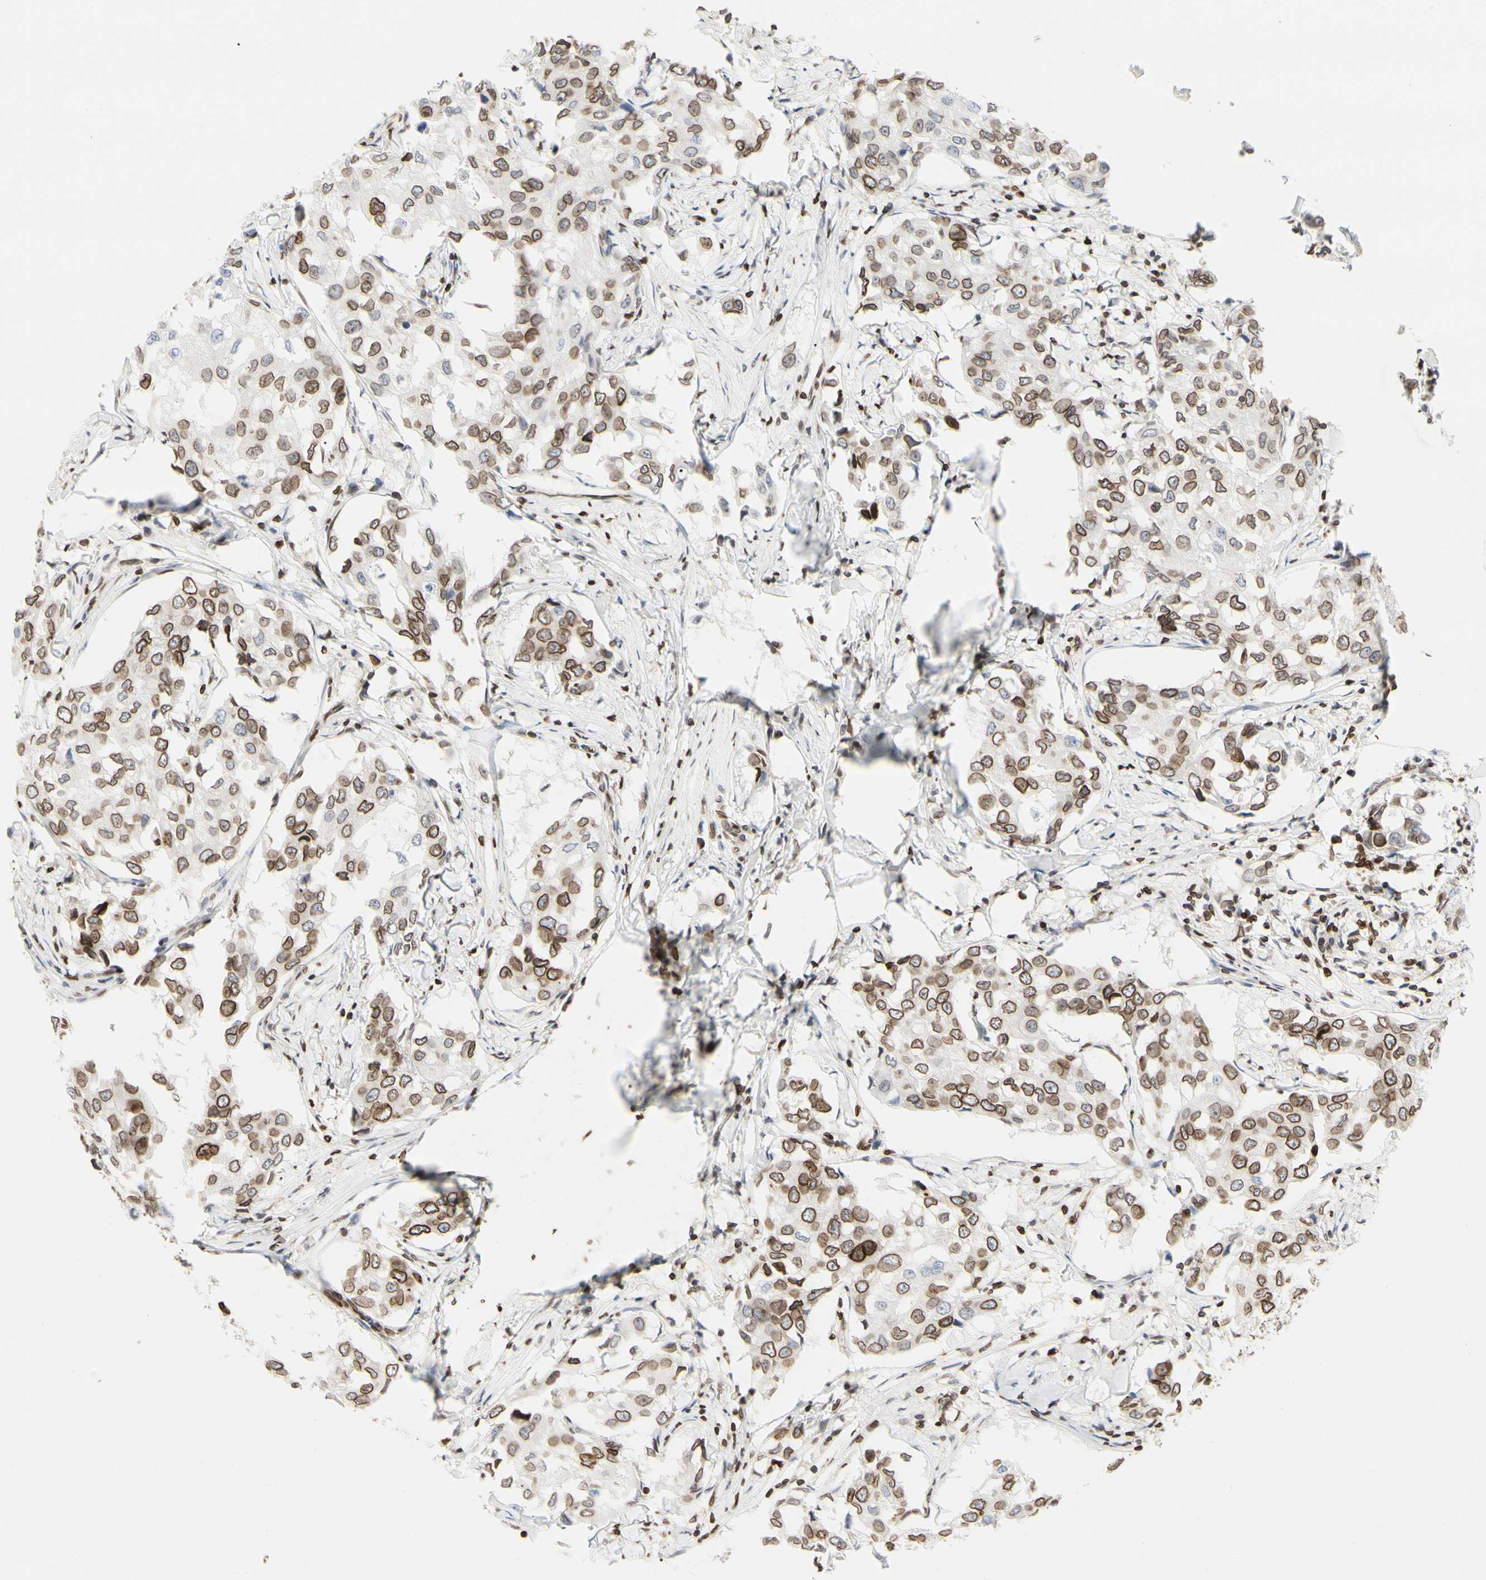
{"staining": {"intensity": "moderate", "quantity": ">75%", "location": "cytoplasmic/membranous,nuclear"}, "tissue": "breast cancer", "cell_type": "Tumor cells", "image_type": "cancer", "snomed": [{"axis": "morphology", "description": "Duct carcinoma"}, {"axis": "topography", "description": "Breast"}], "caption": "High-magnification brightfield microscopy of breast cancer stained with DAB (3,3'-diaminobenzidine) (brown) and counterstained with hematoxylin (blue). tumor cells exhibit moderate cytoplasmic/membranous and nuclear positivity is identified in approximately>75% of cells.", "gene": "TMPO", "patient": {"sex": "female", "age": 27}}